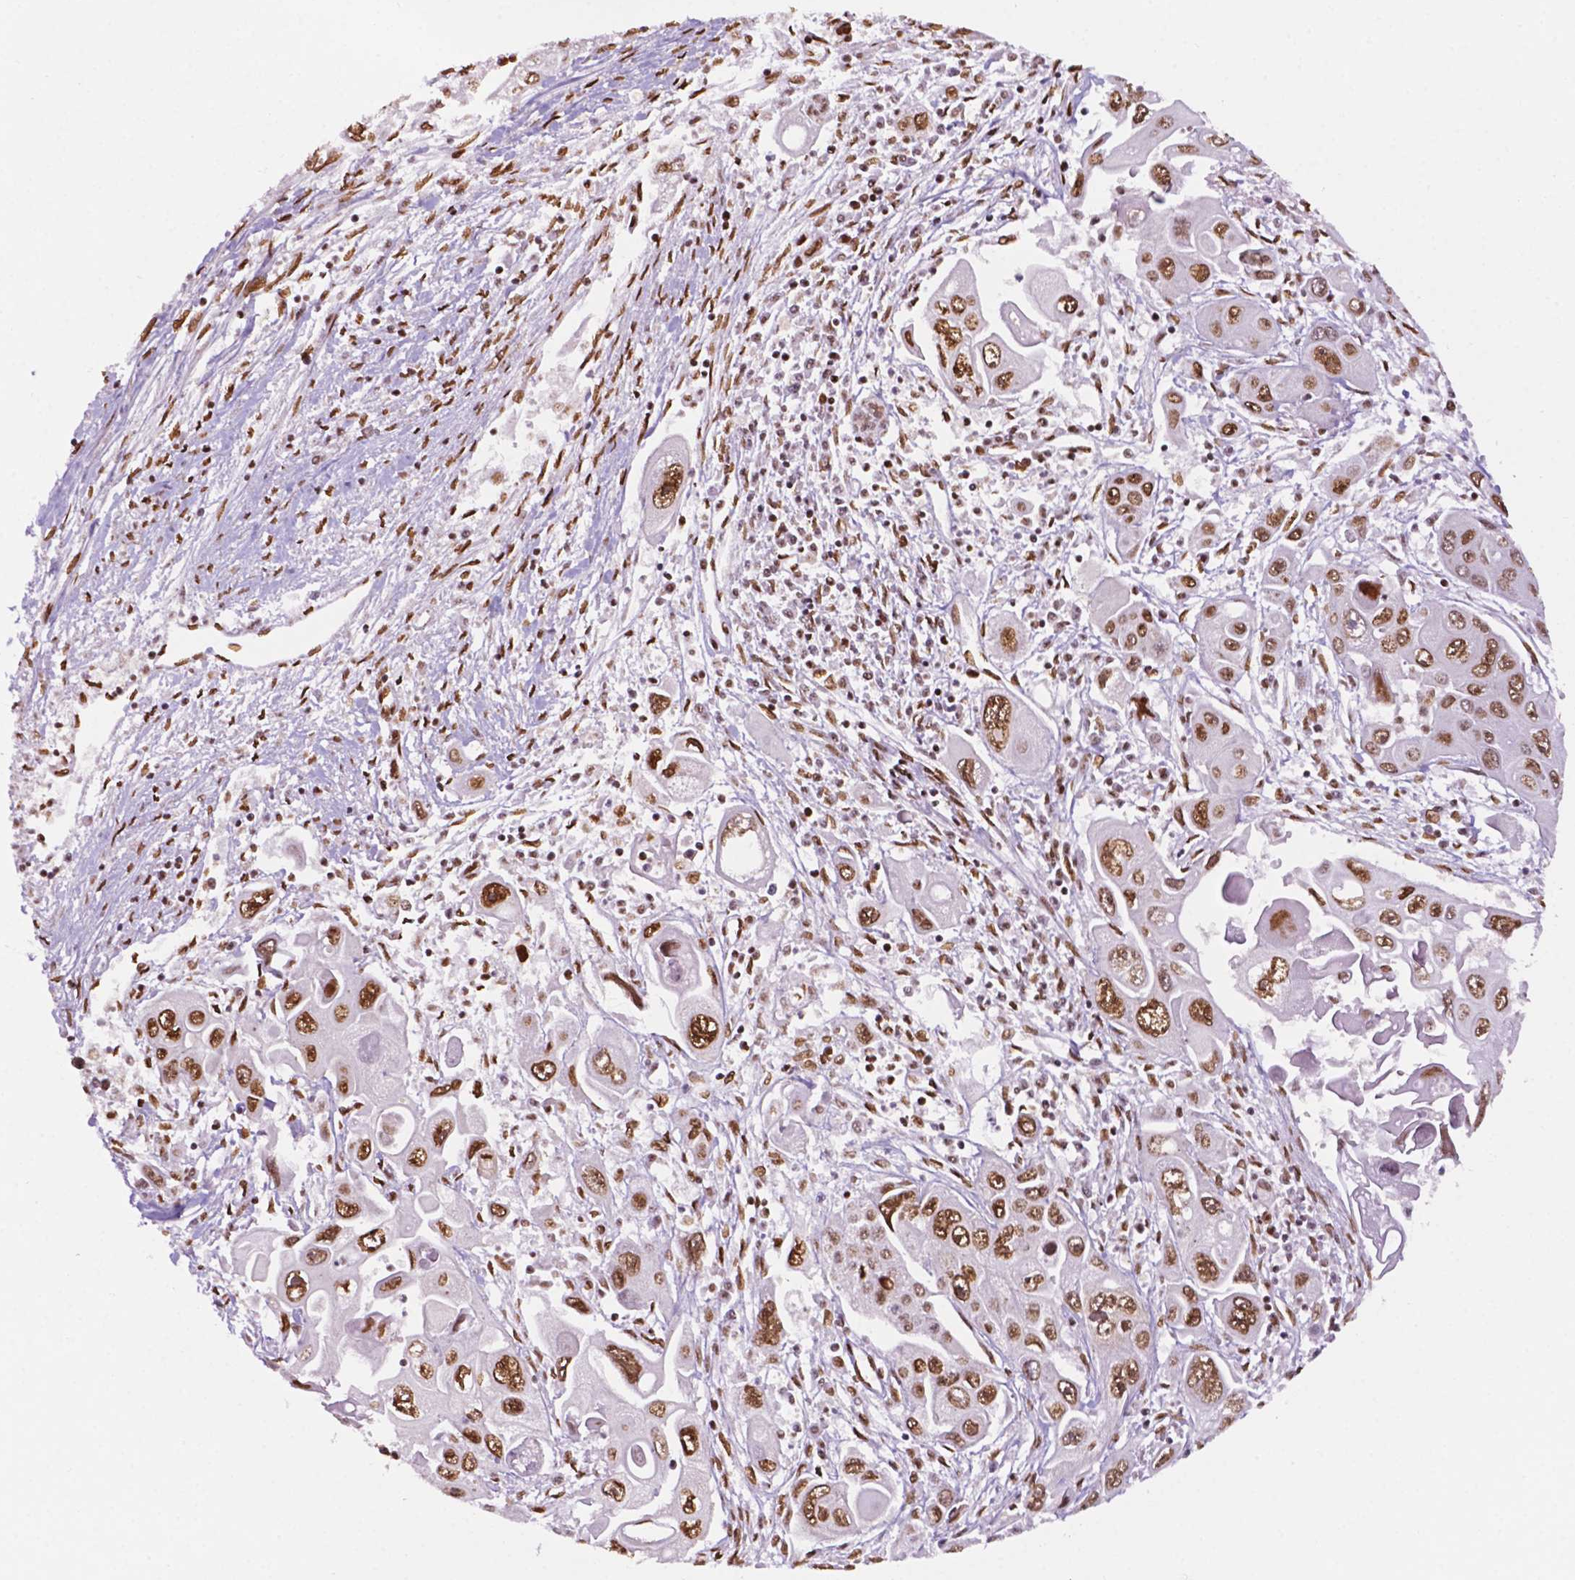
{"staining": {"intensity": "moderate", "quantity": "<25%", "location": "nuclear"}, "tissue": "pancreatic cancer", "cell_type": "Tumor cells", "image_type": "cancer", "snomed": [{"axis": "morphology", "description": "Adenocarcinoma, NOS"}, {"axis": "topography", "description": "Pancreas"}], "caption": "This histopathology image demonstrates pancreatic cancer stained with immunohistochemistry (IHC) to label a protein in brown. The nuclear of tumor cells show moderate positivity for the protein. Nuclei are counter-stained blue.", "gene": "MLH1", "patient": {"sex": "male", "age": 70}}